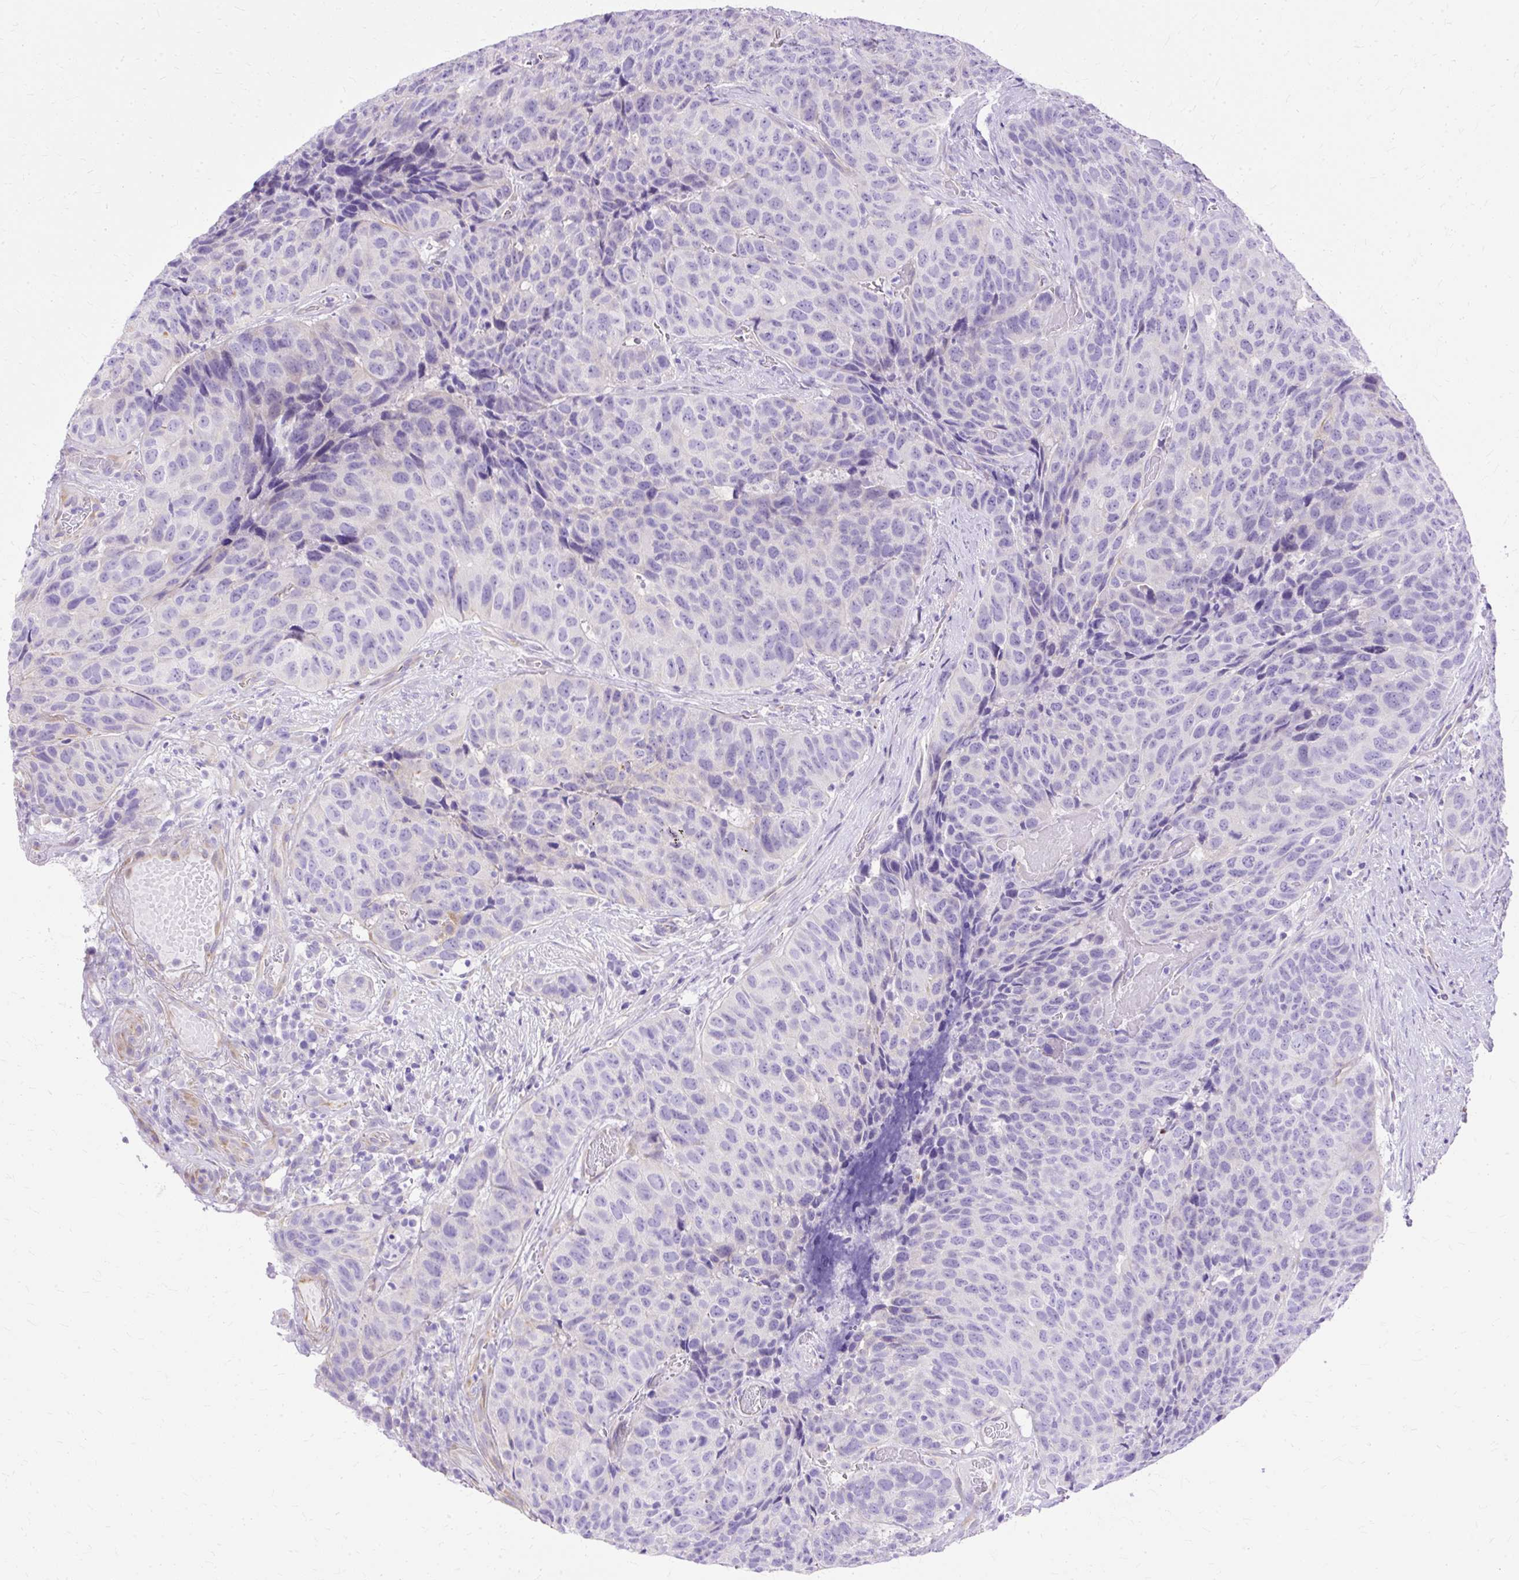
{"staining": {"intensity": "negative", "quantity": "none", "location": "none"}, "tissue": "head and neck cancer", "cell_type": "Tumor cells", "image_type": "cancer", "snomed": [{"axis": "morphology", "description": "Squamous cell carcinoma, NOS"}, {"axis": "topography", "description": "Head-Neck"}], "caption": "Histopathology image shows no protein expression in tumor cells of head and neck squamous cell carcinoma tissue.", "gene": "MYO6", "patient": {"sex": "male", "age": 66}}